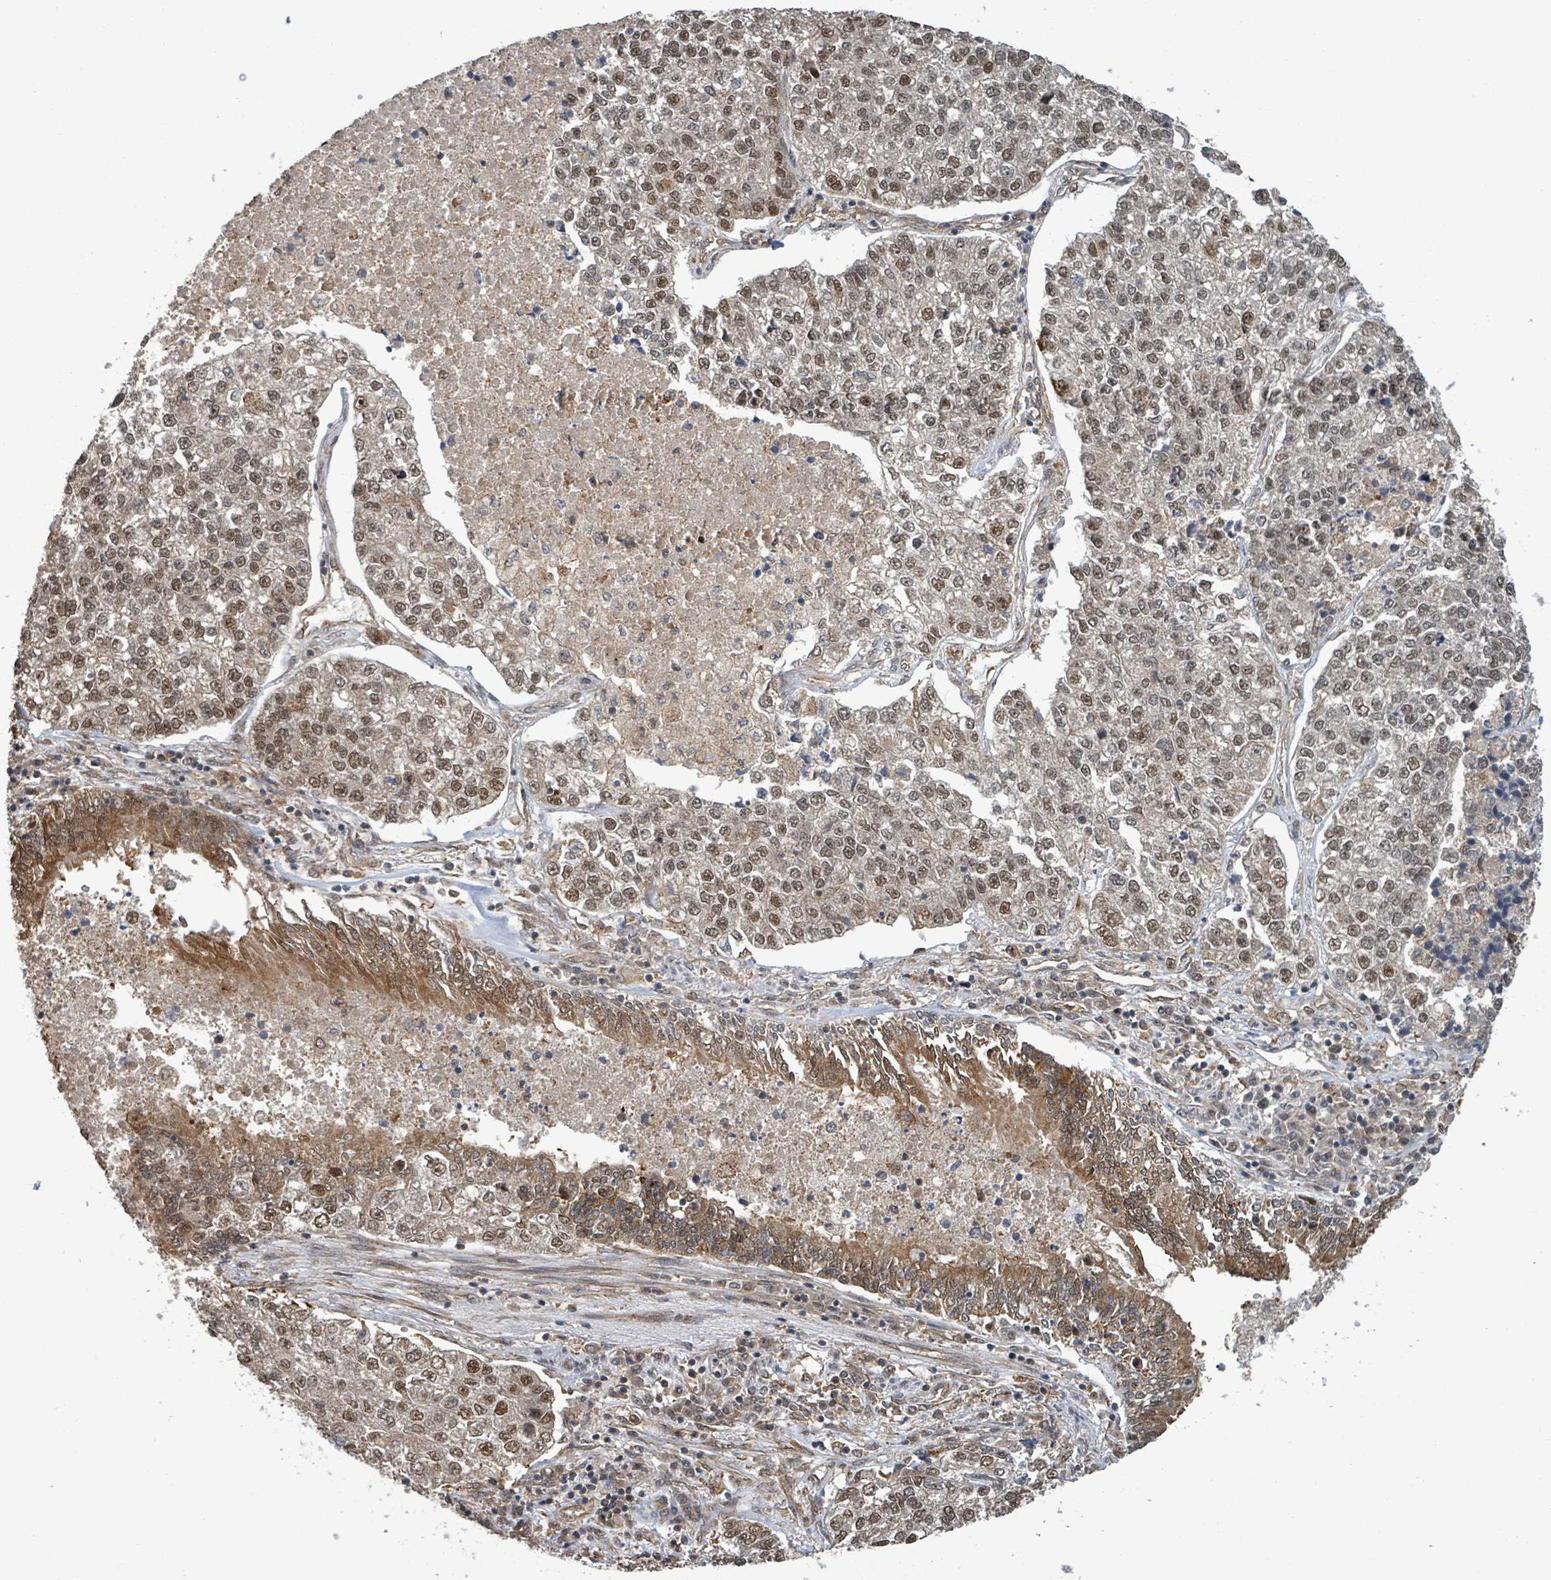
{"staining": {"intensity": "moderate", "quantity": ">75%", "location": "nuclear"}, "tissue": "lung cancer", "cell_type": "Tumor cells", "image_type": "cancer", "snomed": [{"axis": "morphology", "description": "Adenocarcinoma, NOS"}, {"axis": "topography", "description": "Lung"}], "caption": "High-magnification brightfield microscopy of lung adenocarcinoma stained with DAB (3,3'-diaminobenzidine) (brown) and counterstained with hematoxylin (blue). tumor cells exhibit moderate nuclear staining is identified in approximately>75% of cells.", "gene": "KLC1", "patient": {"sex": "male", "age": 49}}